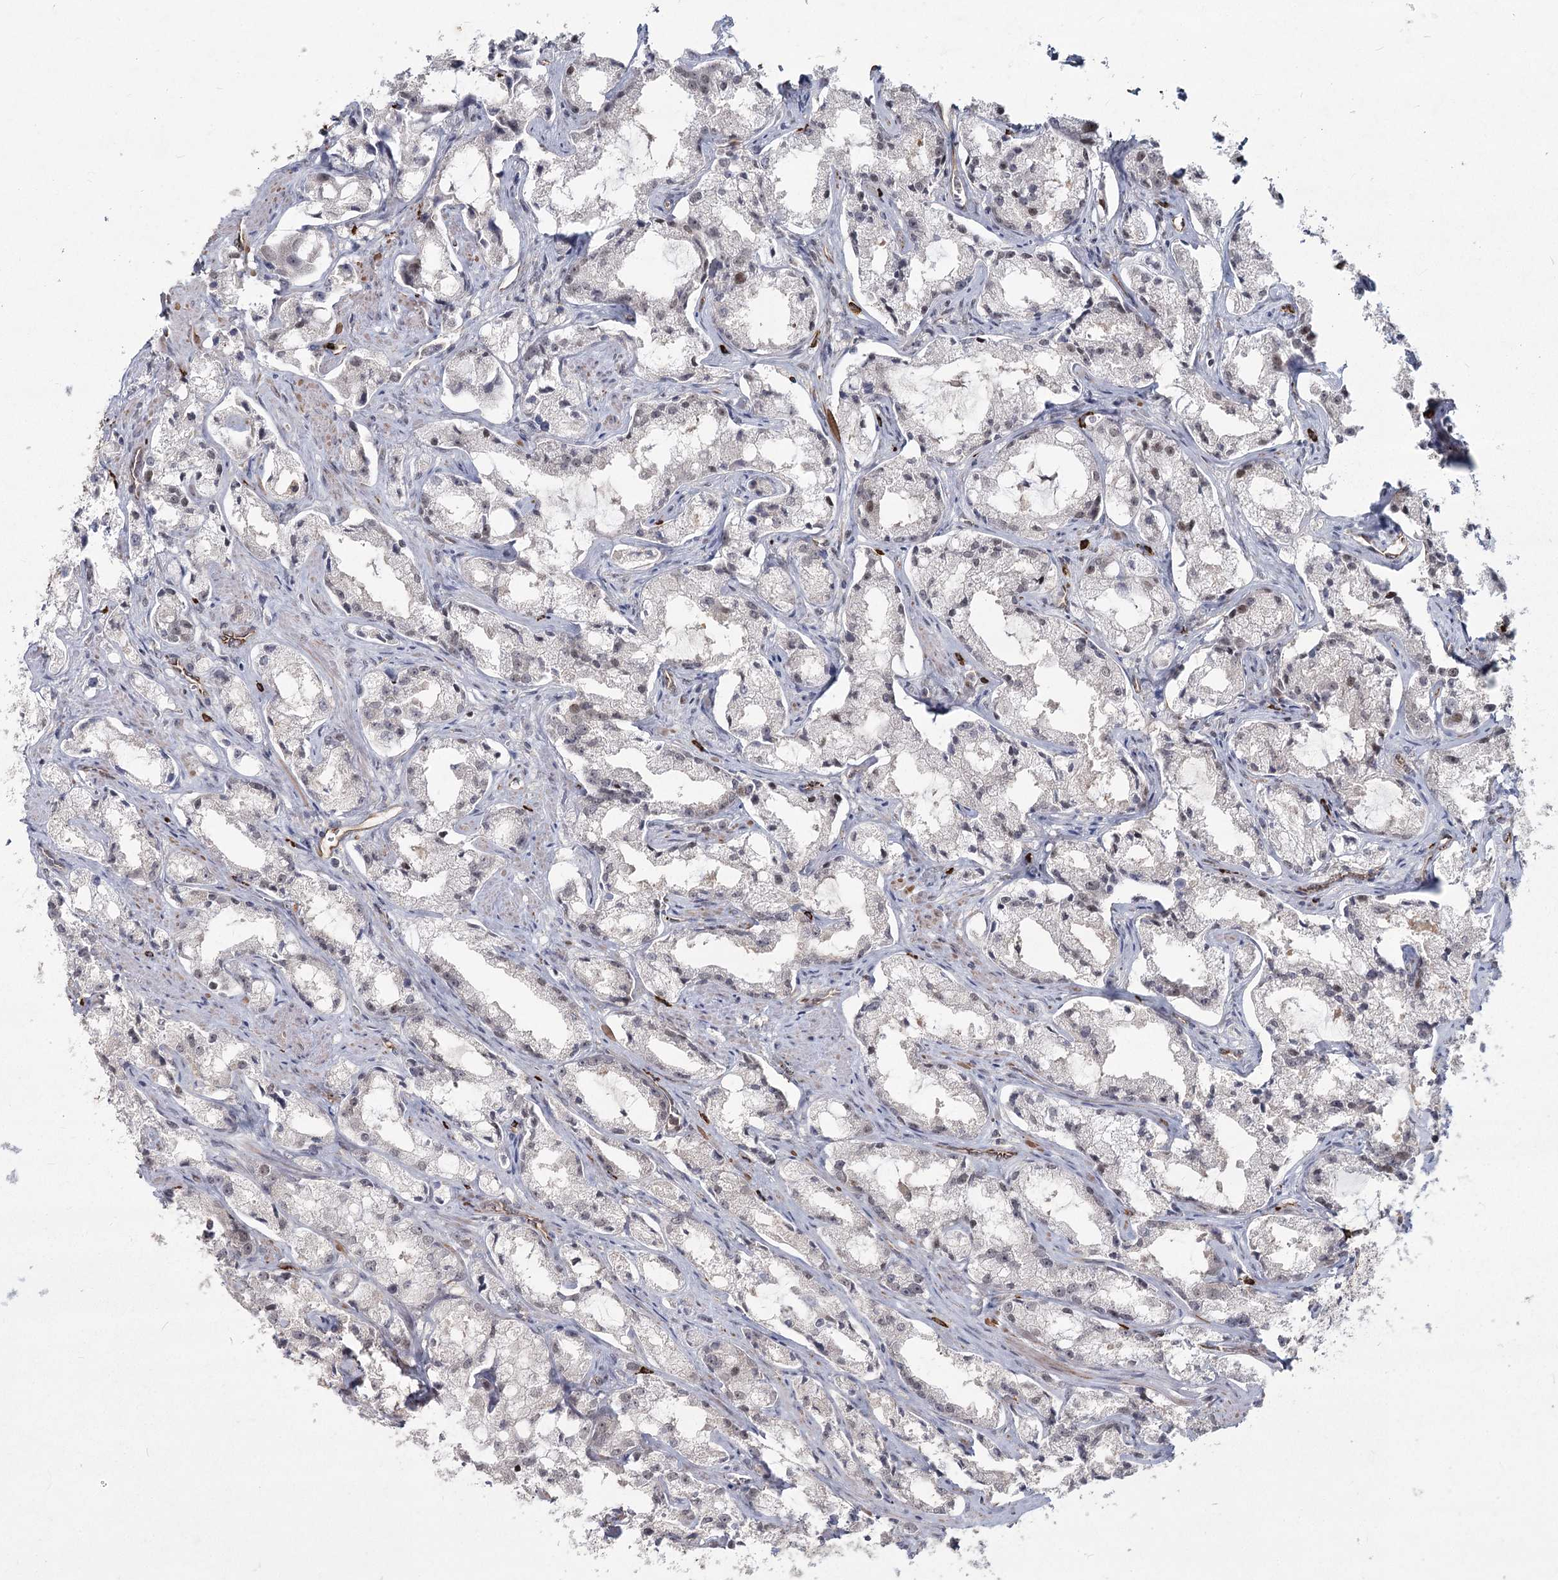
{"staining": {"intensity": "negative", "quantity": "none", "location": "none"}, "tissue": "prostate cancer", "cell_type": "Tumor cells", "image_type": "cancer", "snomed": [{"axis": "morphology", "description": "Adenocarcinoma, High grade"}, {"axis": "topography", "description": "Prostate"}], "caption": "This is a micrograph of IHC staining of prostate high-grade adenocarcinoma, which shows no expression in tumor cells.", "gene": "AP2M1", "patient": {"sex": "male", "age": 66}}